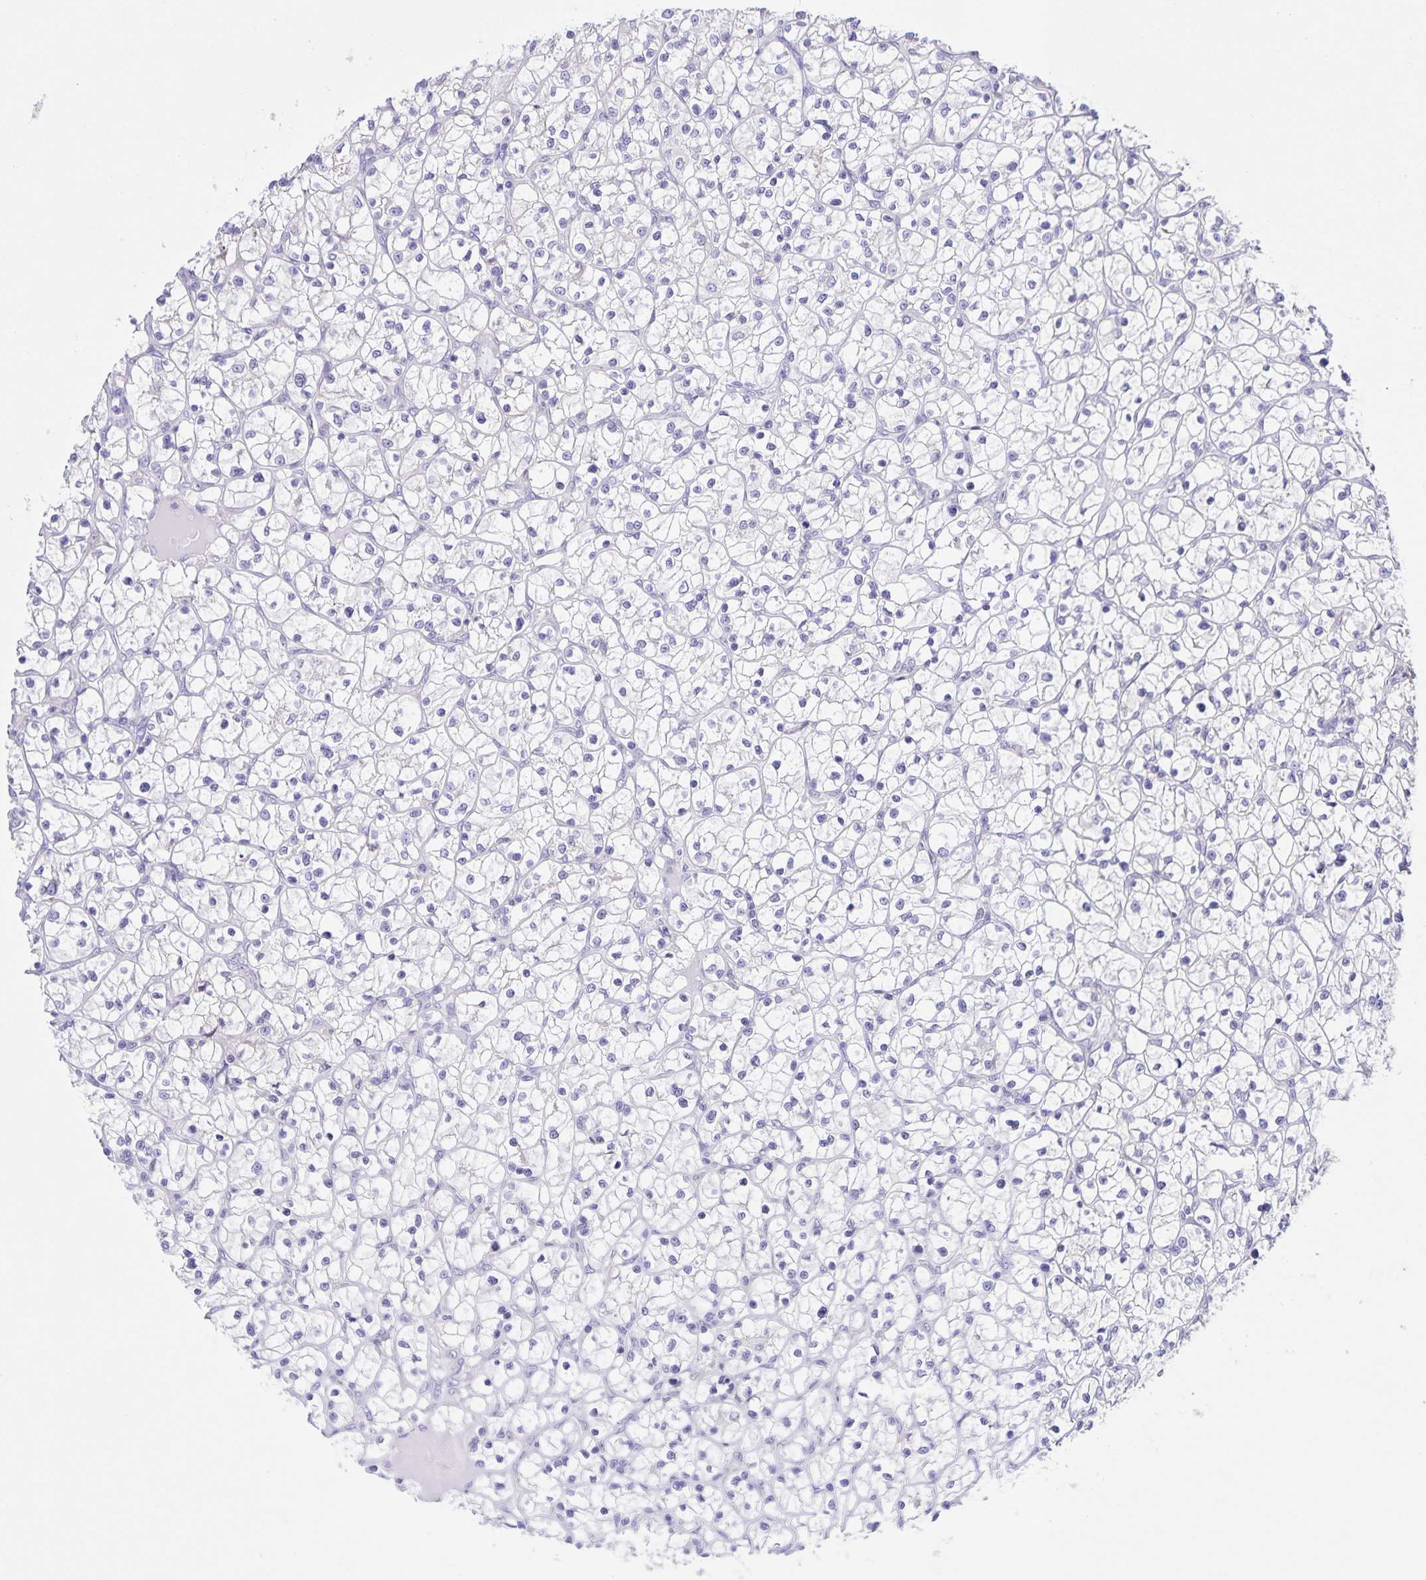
{"staining": {"intensity": "negative", "quantity": "none", "location": "none"}, "tissue": "renal cancer", "cell_type": "Tumor cells", "image_type": "cancer", "snomed": [{"axis": "morphology", "description": "Adenocarcinoma, NOS"}, {"axis": "topography", "description": "Kidney"}], "caption": "Immunohistochemistry (IHC) of human renal adenocarcinoma exhibits no positivity in tumor cells. (DAB (3,3'-diaminobenzidine) immunohistochemistry (IHC), high magnification).", "gene": "BOLL", "patient": {"sex": "female", "age": 64}}